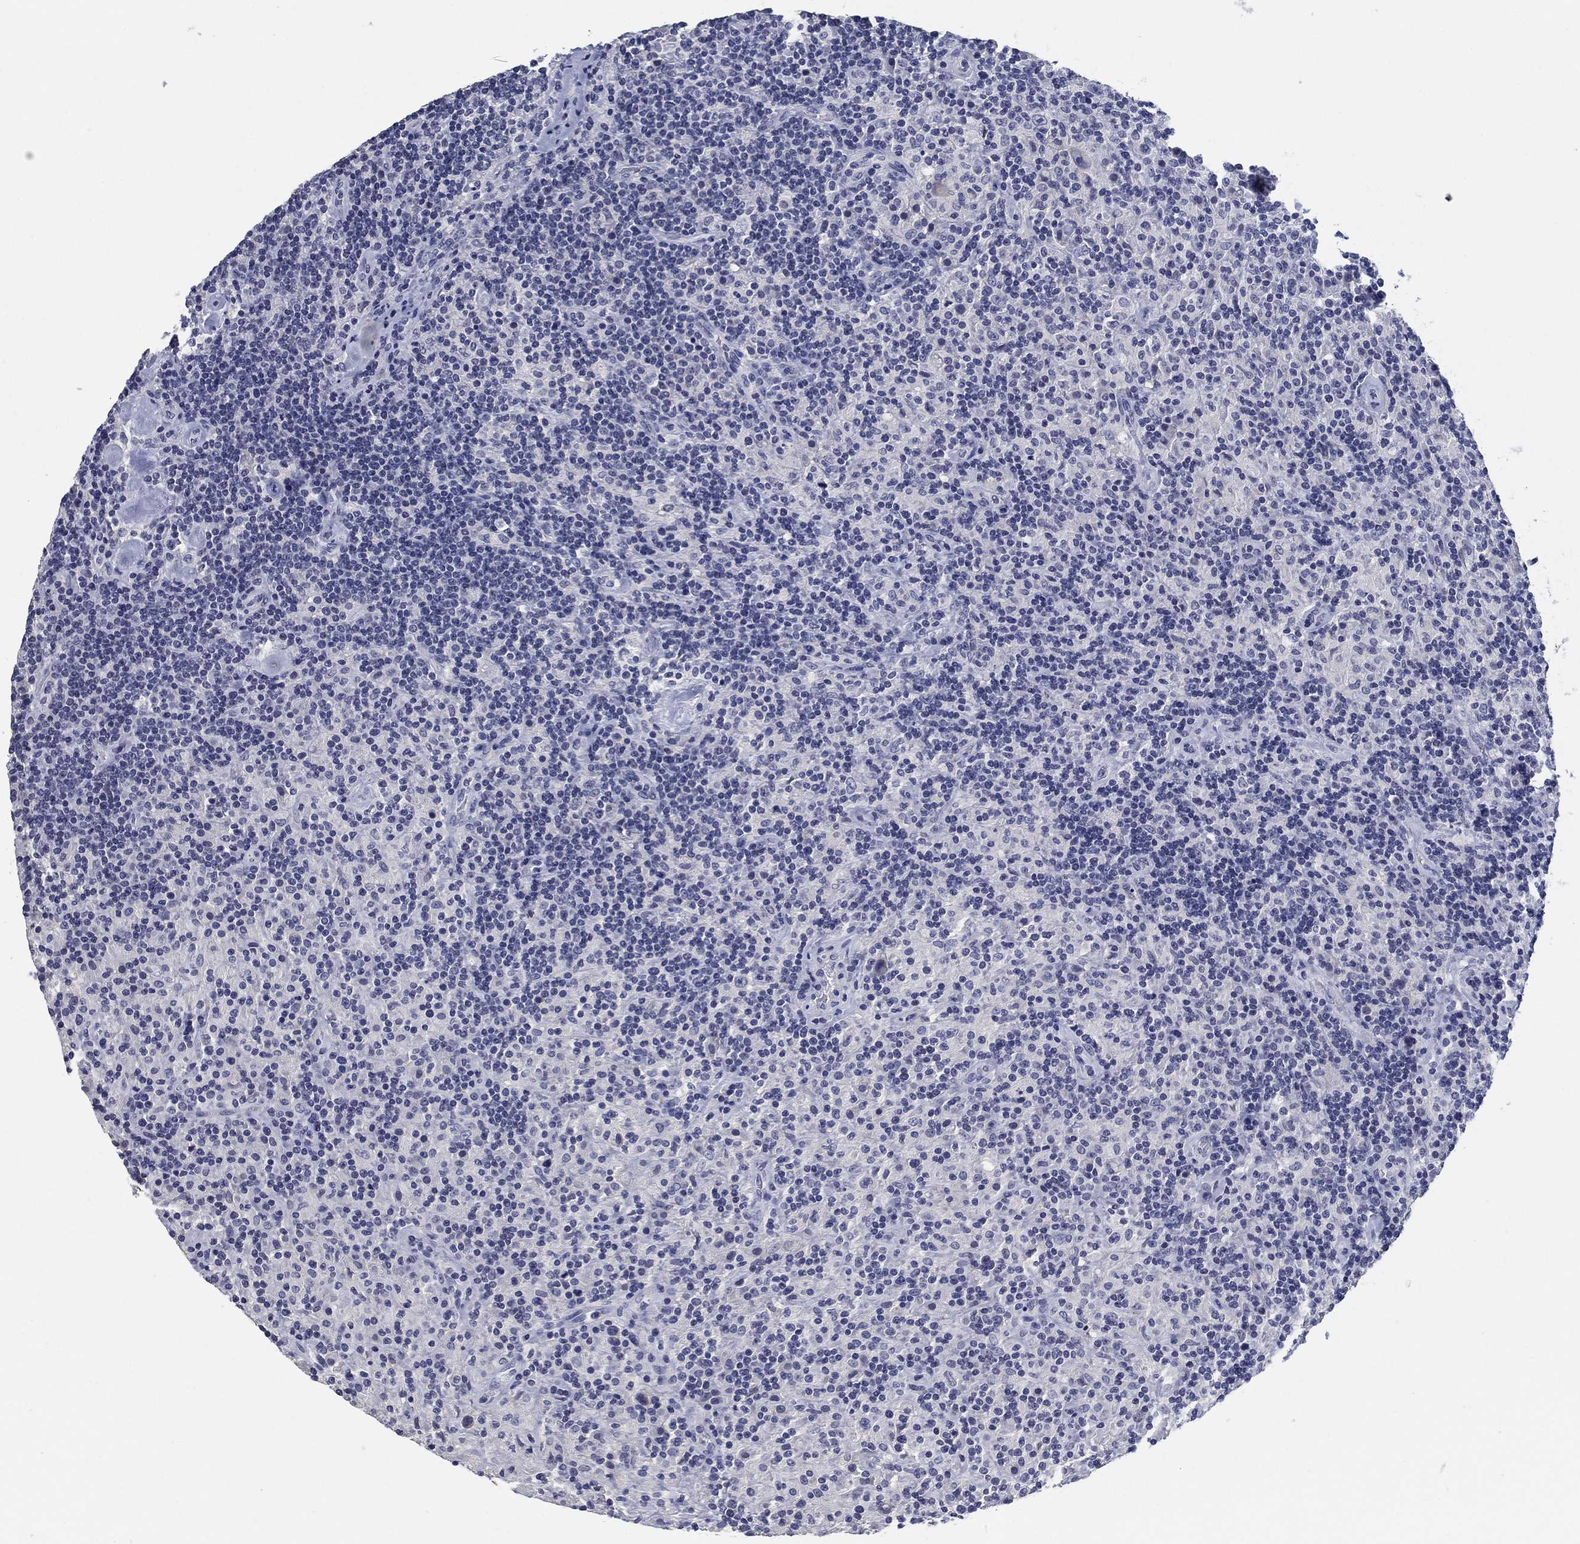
{"staining": {"intensity": "negative", "quantity": "none", "location": "none"}, "tissue": "lymphoma", "cell_type": "Tumor cells", "image_type": "cancer", "snomed": [{"axis": "morphology", "description": "Hodgkin's disease, NOS"}, {"axis": "topography", "description": "Lymph node"}], "caption": "DAB (3,3'-diaminobenzidine) immunohistochemical staining of human lymphoma reveals no significant staining in tumor cells. The staining was performed using DAB (3,3'-diaminobenzidine) to visualize the protein expression in brown, while the nuclei were stained in blue with hematoxylin (Magnification: 20x).", "gene": "CLUL1", "patient": {"sex": "male", "age": 70}}